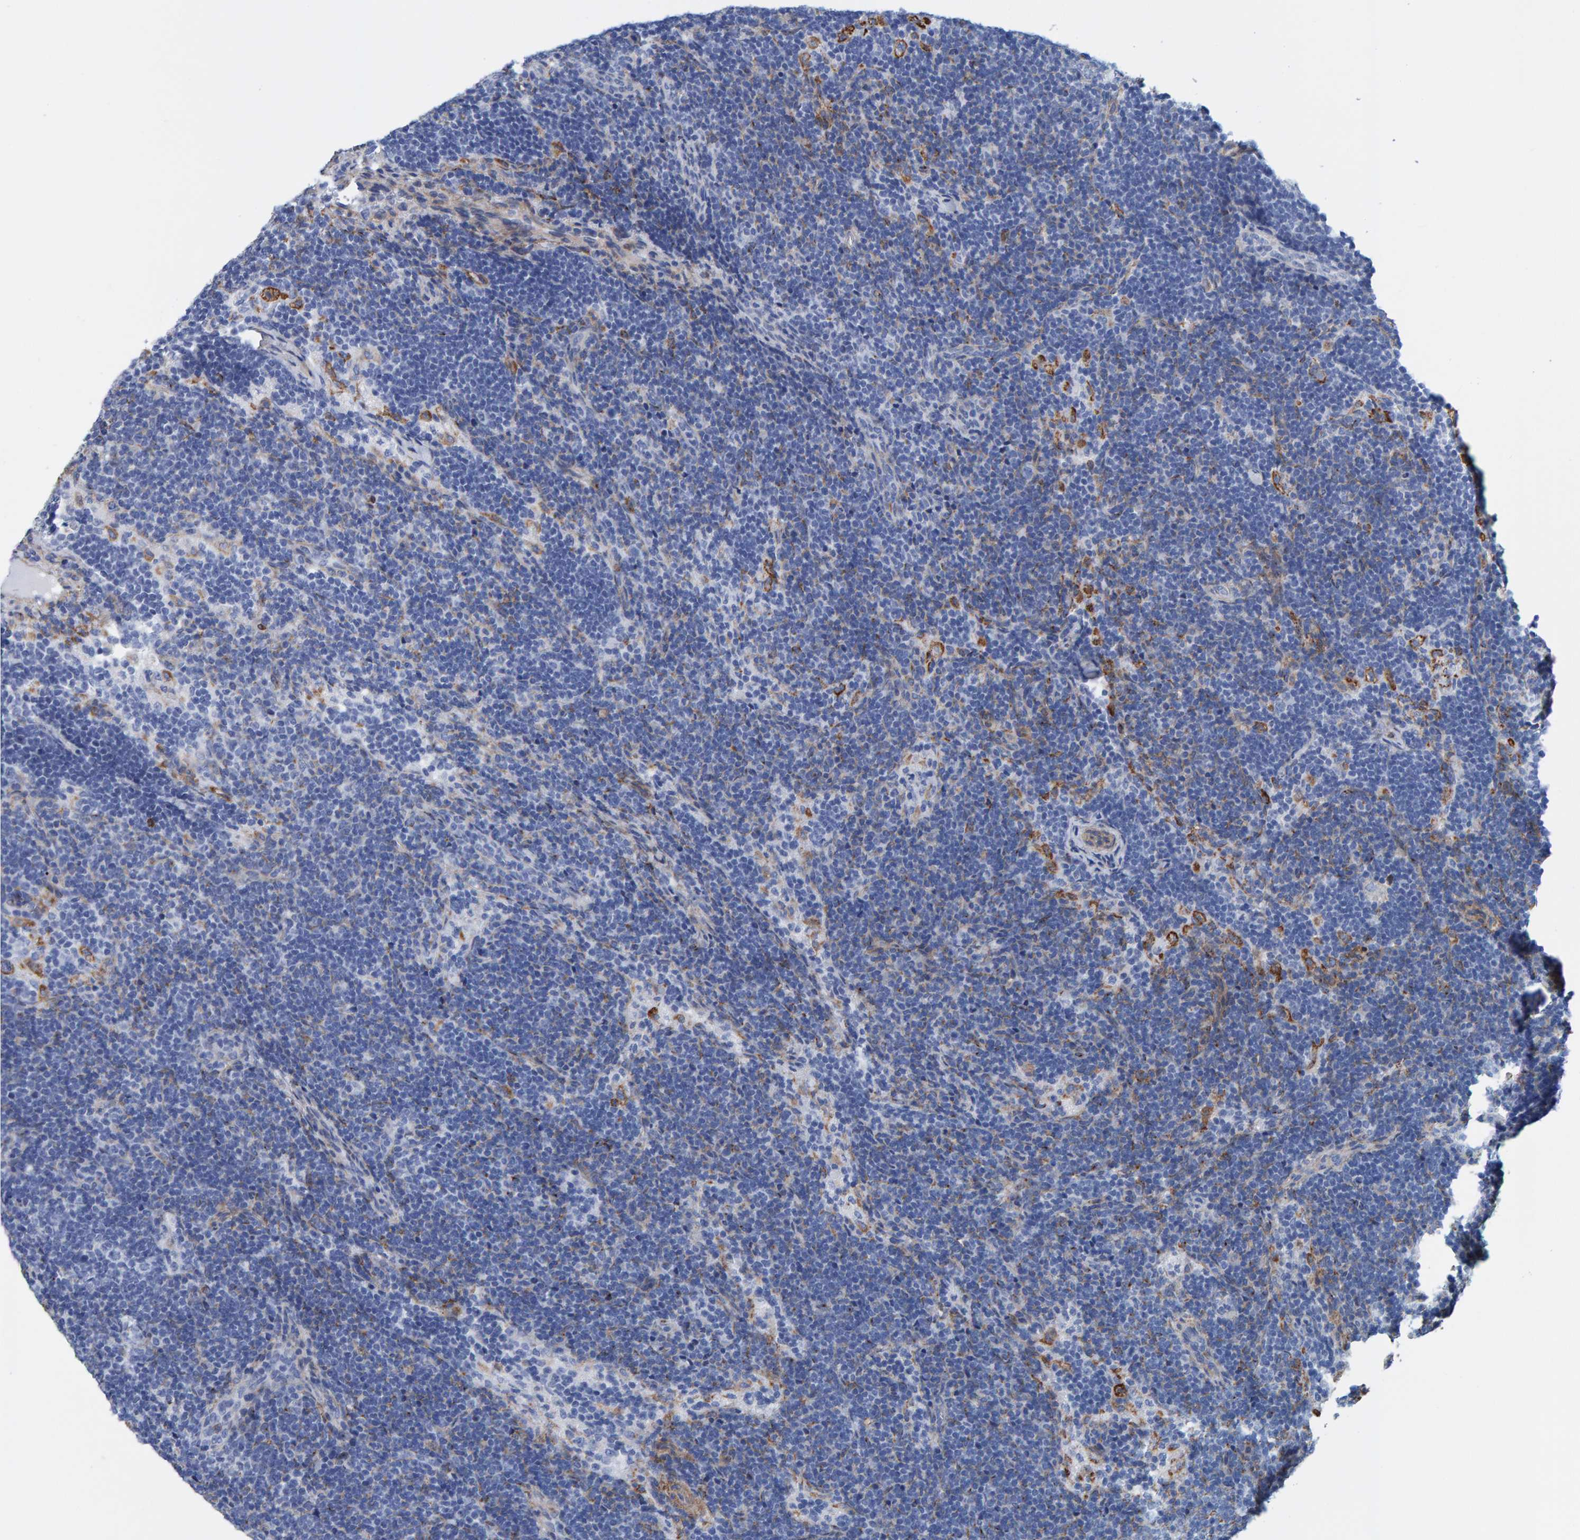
{"staining": {"intensity": "negative", "quantity": "none", "location": "none"}, "tissue": "lymph node", "cell_type": "Germinal center cells", "image_type": "normal", "snomed": [{"axis": "morphology", "description": "Normal tissue, NOS"}, {"axis": "topography", "description": "Lymph node"}], "caption": "The micrograph exhibits no staining of germinal center cells in normal lymph node.", "gene": "LRP1", "patient": {"sex": "female", "age": 22}}